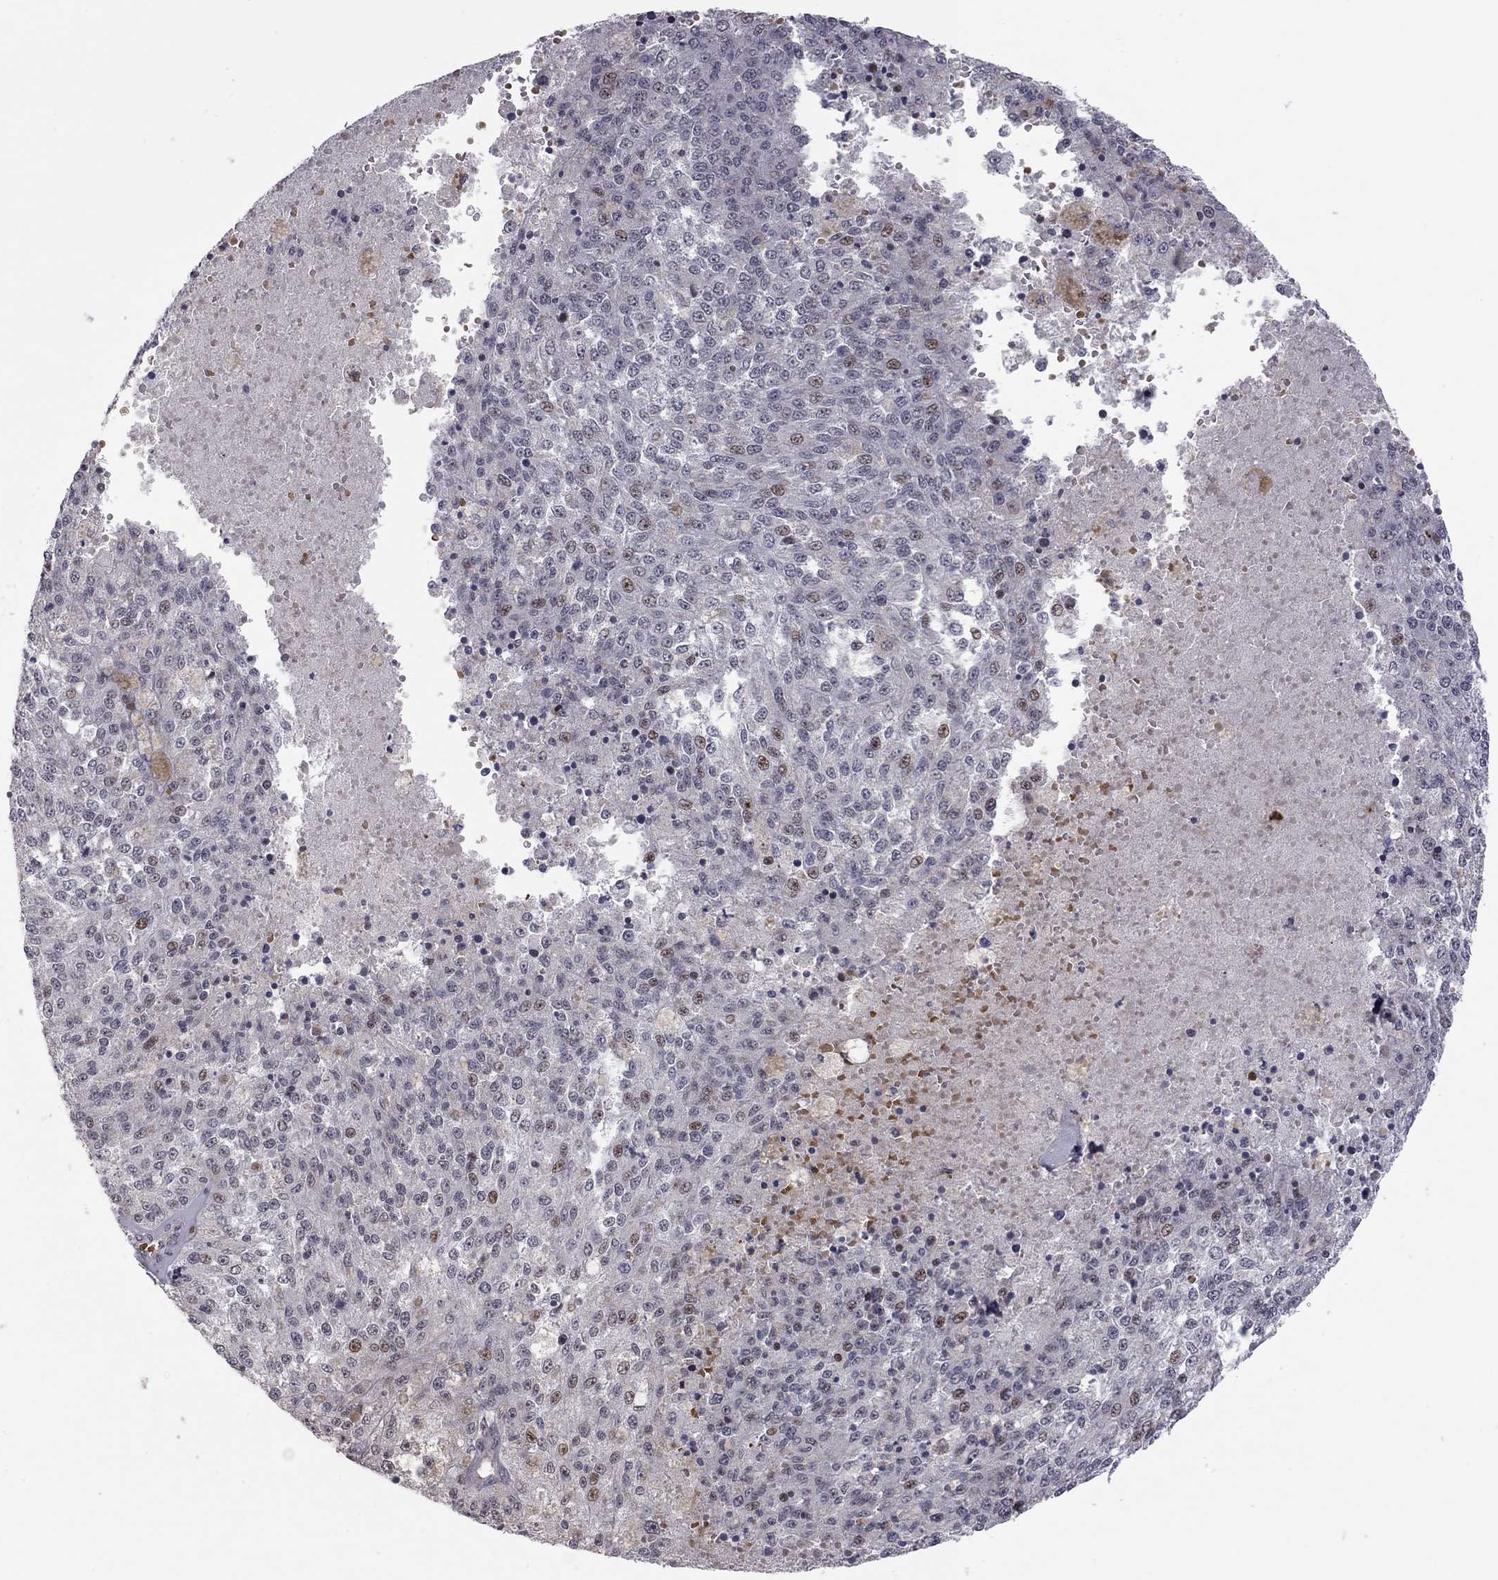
{"staining": {"intensity": "moderate", "quantity": "<25%", "location": "nuclear"}, "tissue": "melanoma", "cell_type": "Tumor cells", "image_type": "cancer", "snomed": [{"axis": "morphology", "description": "Malignant melanoma, Metastatic site"}, {"axis": "topography", "description": "Lymph node"}], "caption": "This photomicrograph demonstrates immunohistochemistry staining of human melanoma, with low moderate nuclear positivity in approximately <25% of tumor cells.", "gene": "MC3R", "patient": {"sex": "female", "age": 64}}